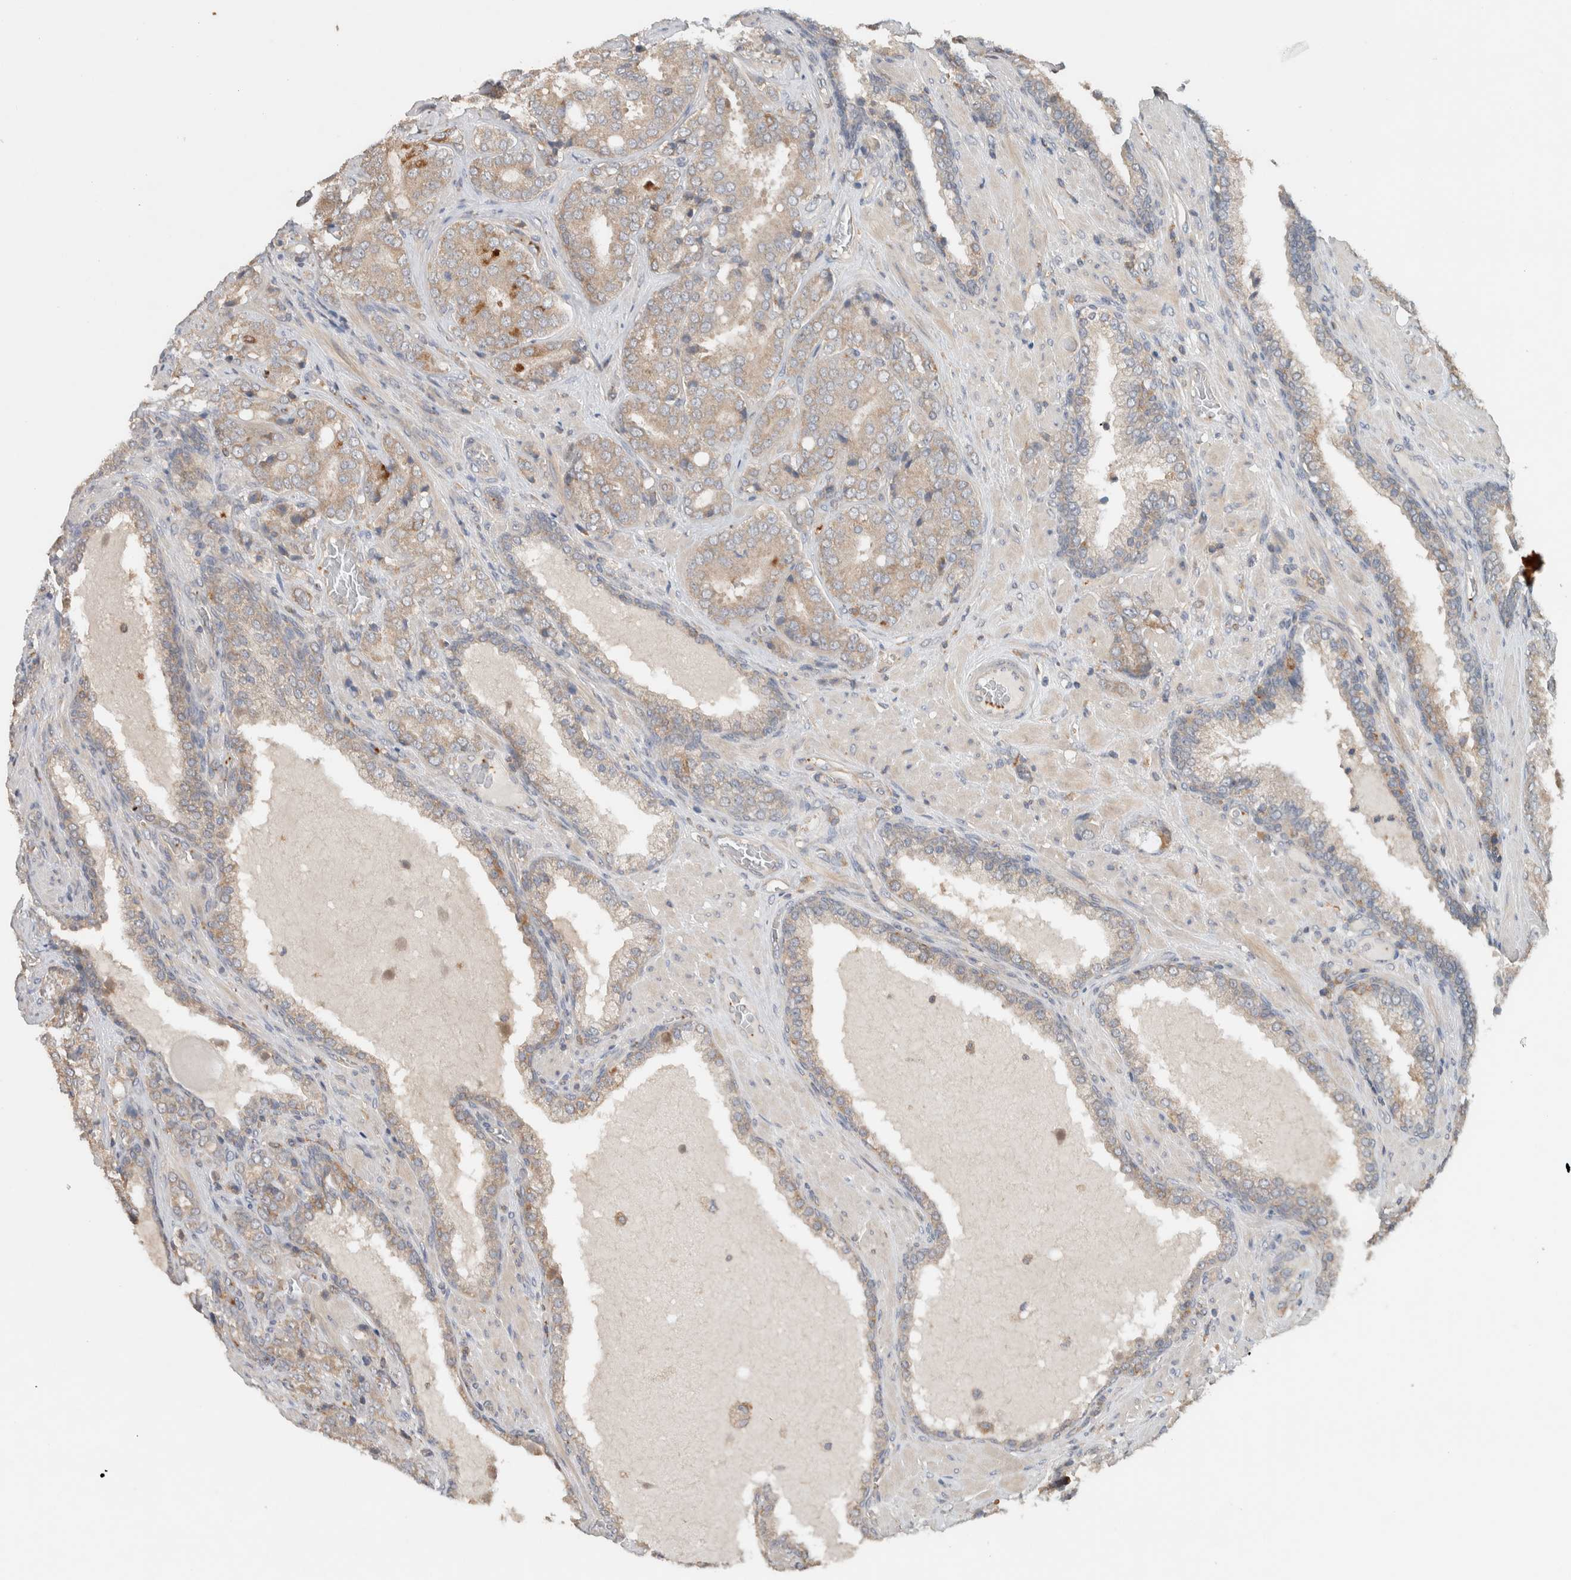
{"staining": {"intensity": "weak", "quantity": "25%-75%", "location": "cytoplasmic/membranous"}, "tissue": "prostate cancer", "cell_type": "Tumor cells", "image_type": "cancer", "snomed": [{"axis": "morphology", "description": "Adenocarcinoma, High grade"}, {"axis": "topography", "description": "Prostate"}], "caption": "Tumor cells exhibit low levels of weak cytoplasmic/membranous expression in approximately 25%-75% of cells in prostate high-grade adenocarcinoma.", "gene": "DEPTOR", "patient": {"sex": "male", "age": 50}}